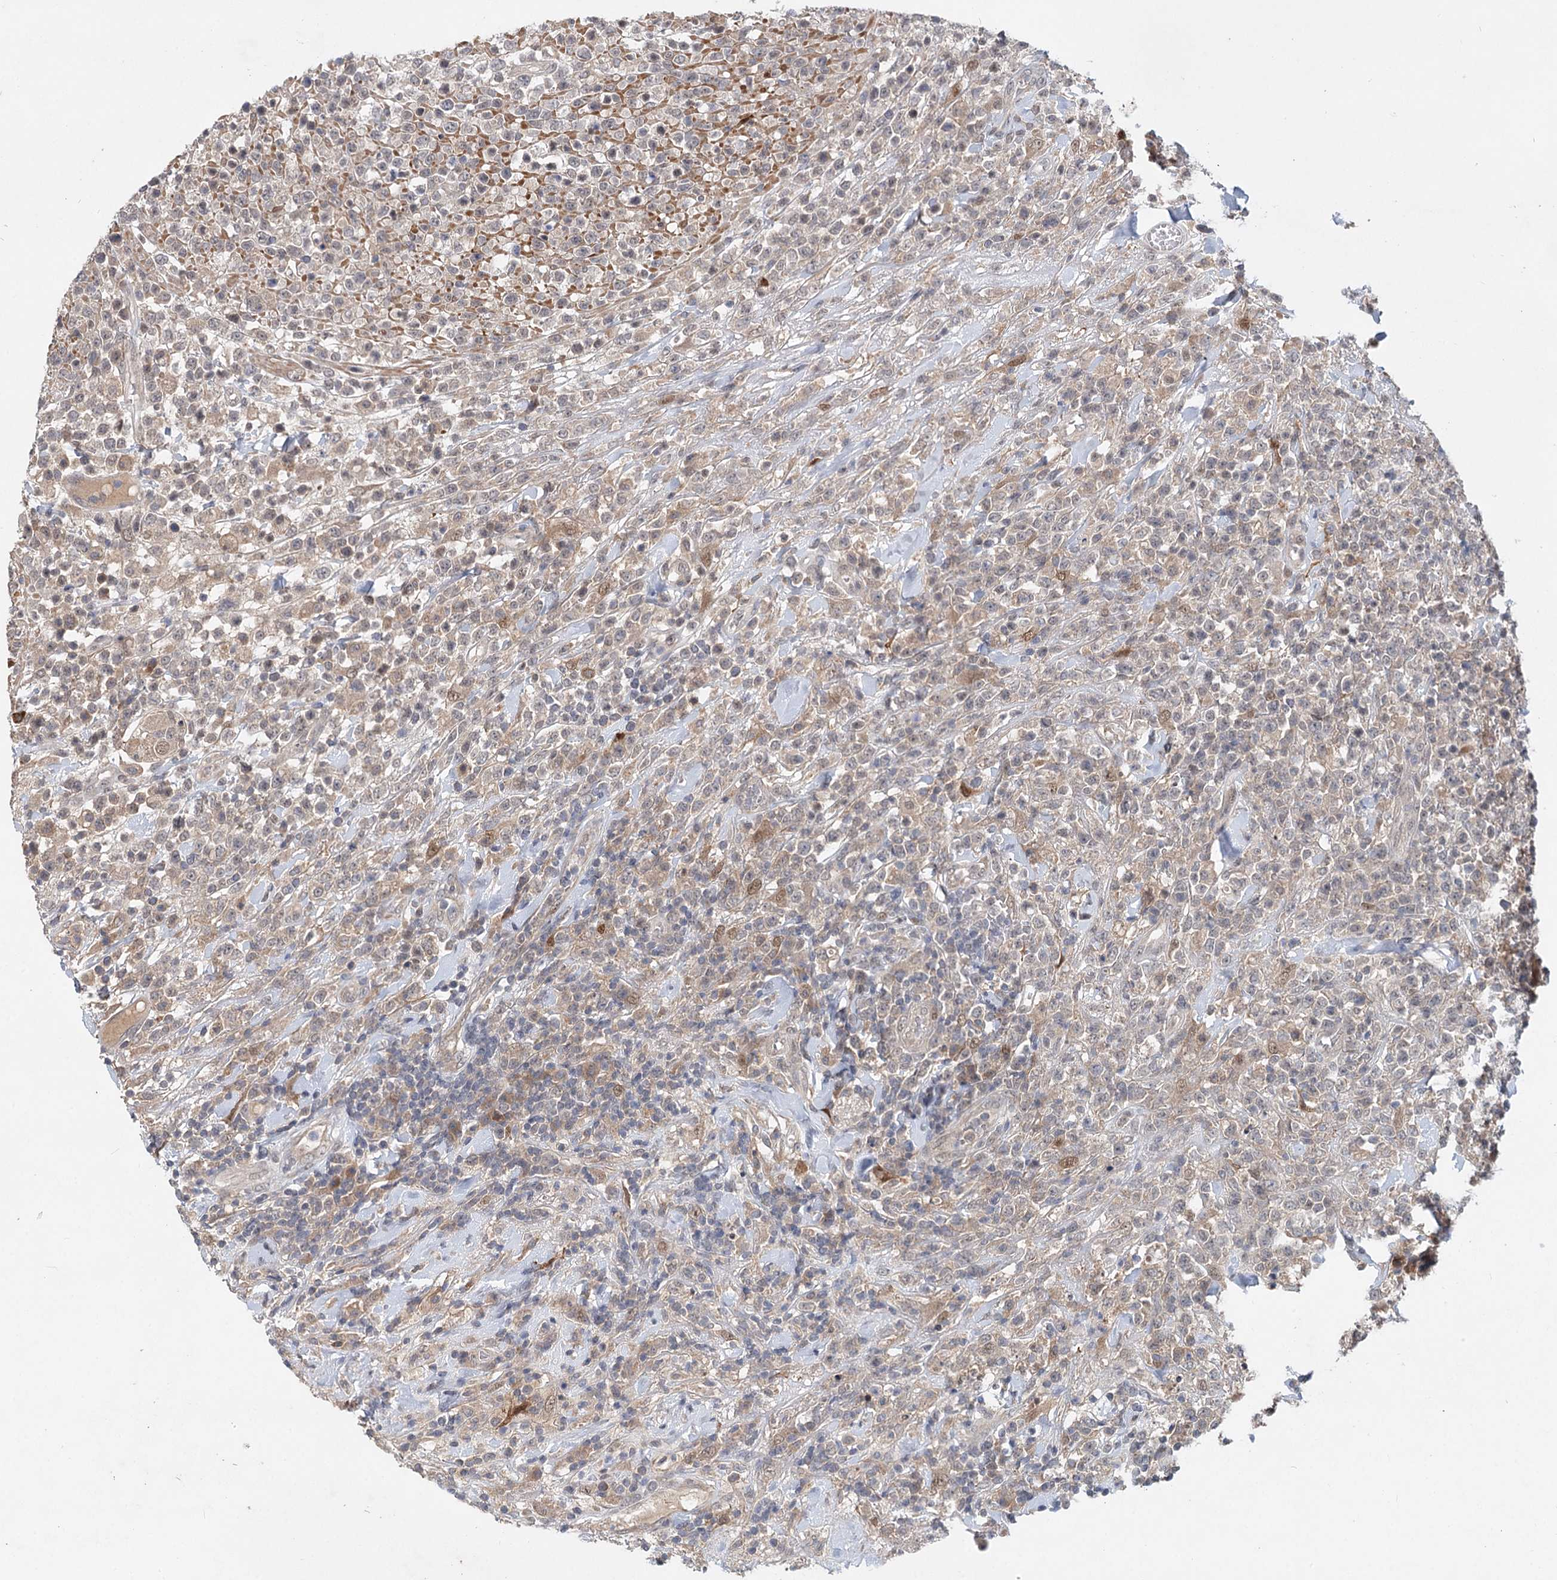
{"staining": {"intensity": "negative", "quantity": "none", "location": "none"}, "tissue": "lymphoma", "cell_type": "Tumor cells", "image_type": "cancer", "snomed": [{"axis": "morphology", "description": "Malignant lymphoma, non-Hodgkin's type, High grade"}, {"axis": "topography", "description": "Colon"}], "caption": "An IHC histopathology image of lymphoma is shown. There is no staining in tumor cells of lymphoma.", "gene": "AP3B1", "patient": {"sex": "female", "age": 53}}